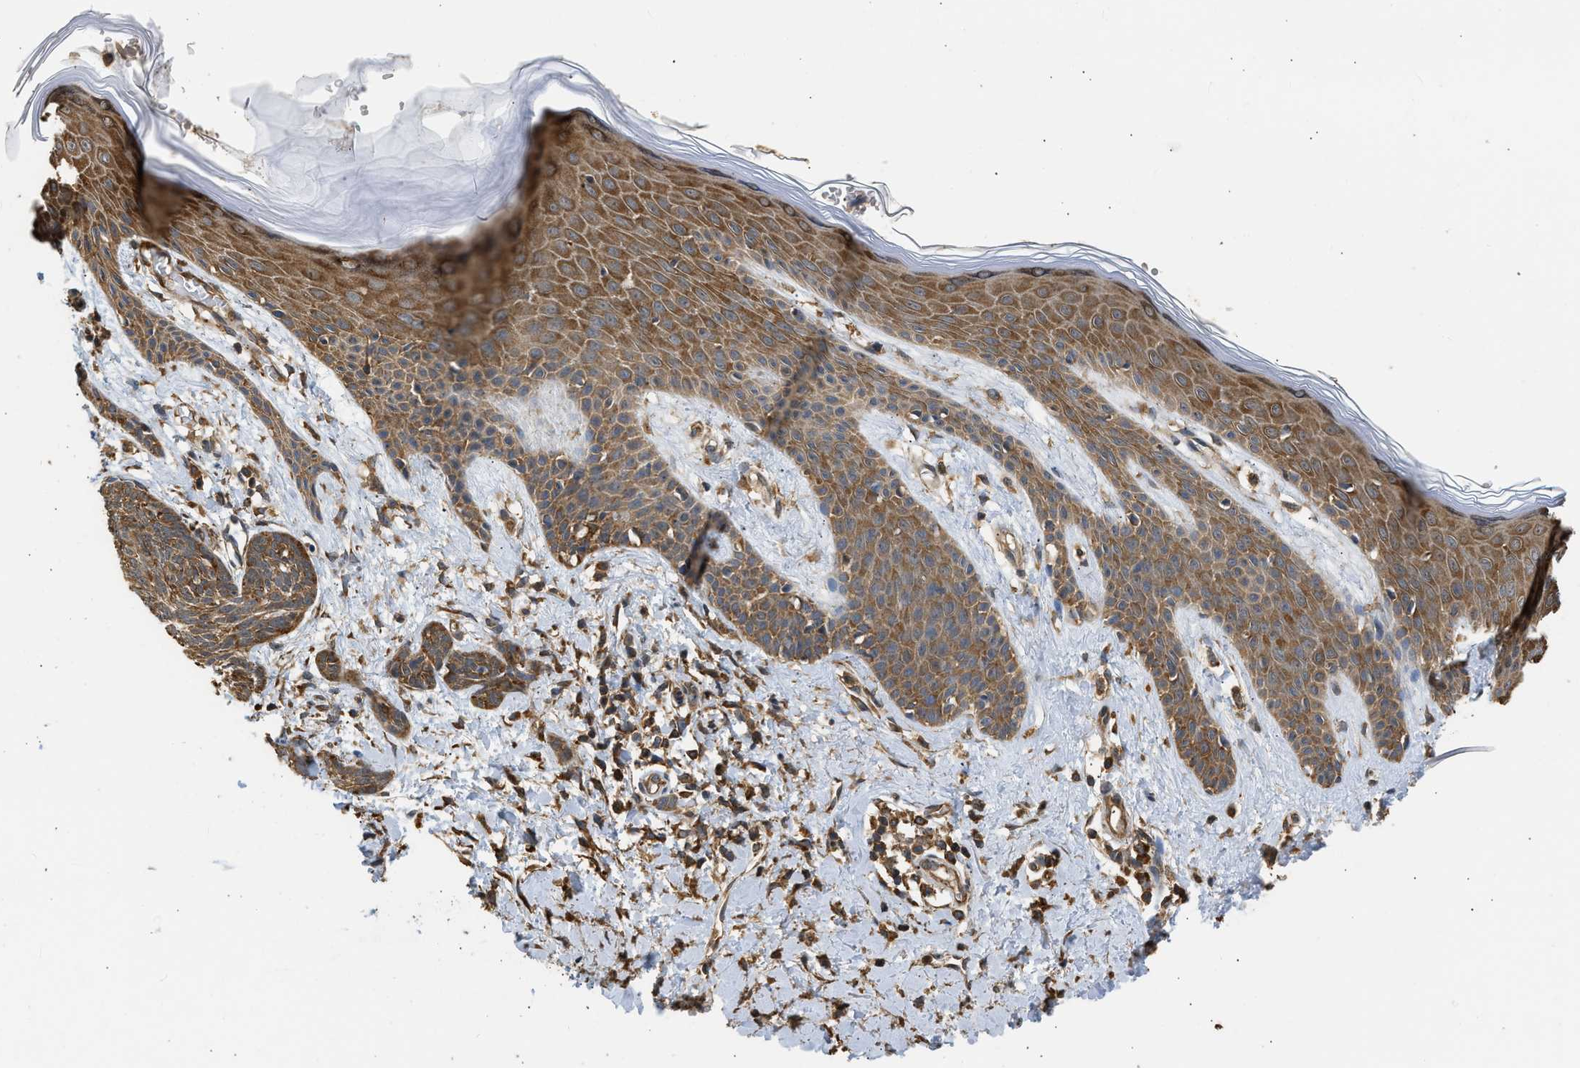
{"staining": {"intensity": "strong", "quantity": ">75%", "location": "cytoplasmic/membranous"}, "tissue": "skin cancer", "cell_type": "Tumor cells", "image_type": "cancer", "snomed": [{"axis": "morphology", "description": "Basal cell carcinoma"}, {"axis": "topography", "description": "Skin"}], "caption": "This photomicrograph demonstrates skin cancer stained with immunohistochemistry to label a protein in brown. The cytoplasmic/membranous of tumor cells show strong positivity for the protein. Nuclei are counter-stained blue.", "gene": "SLC36A4", "patient": {"sex": "female", "age": 59}}